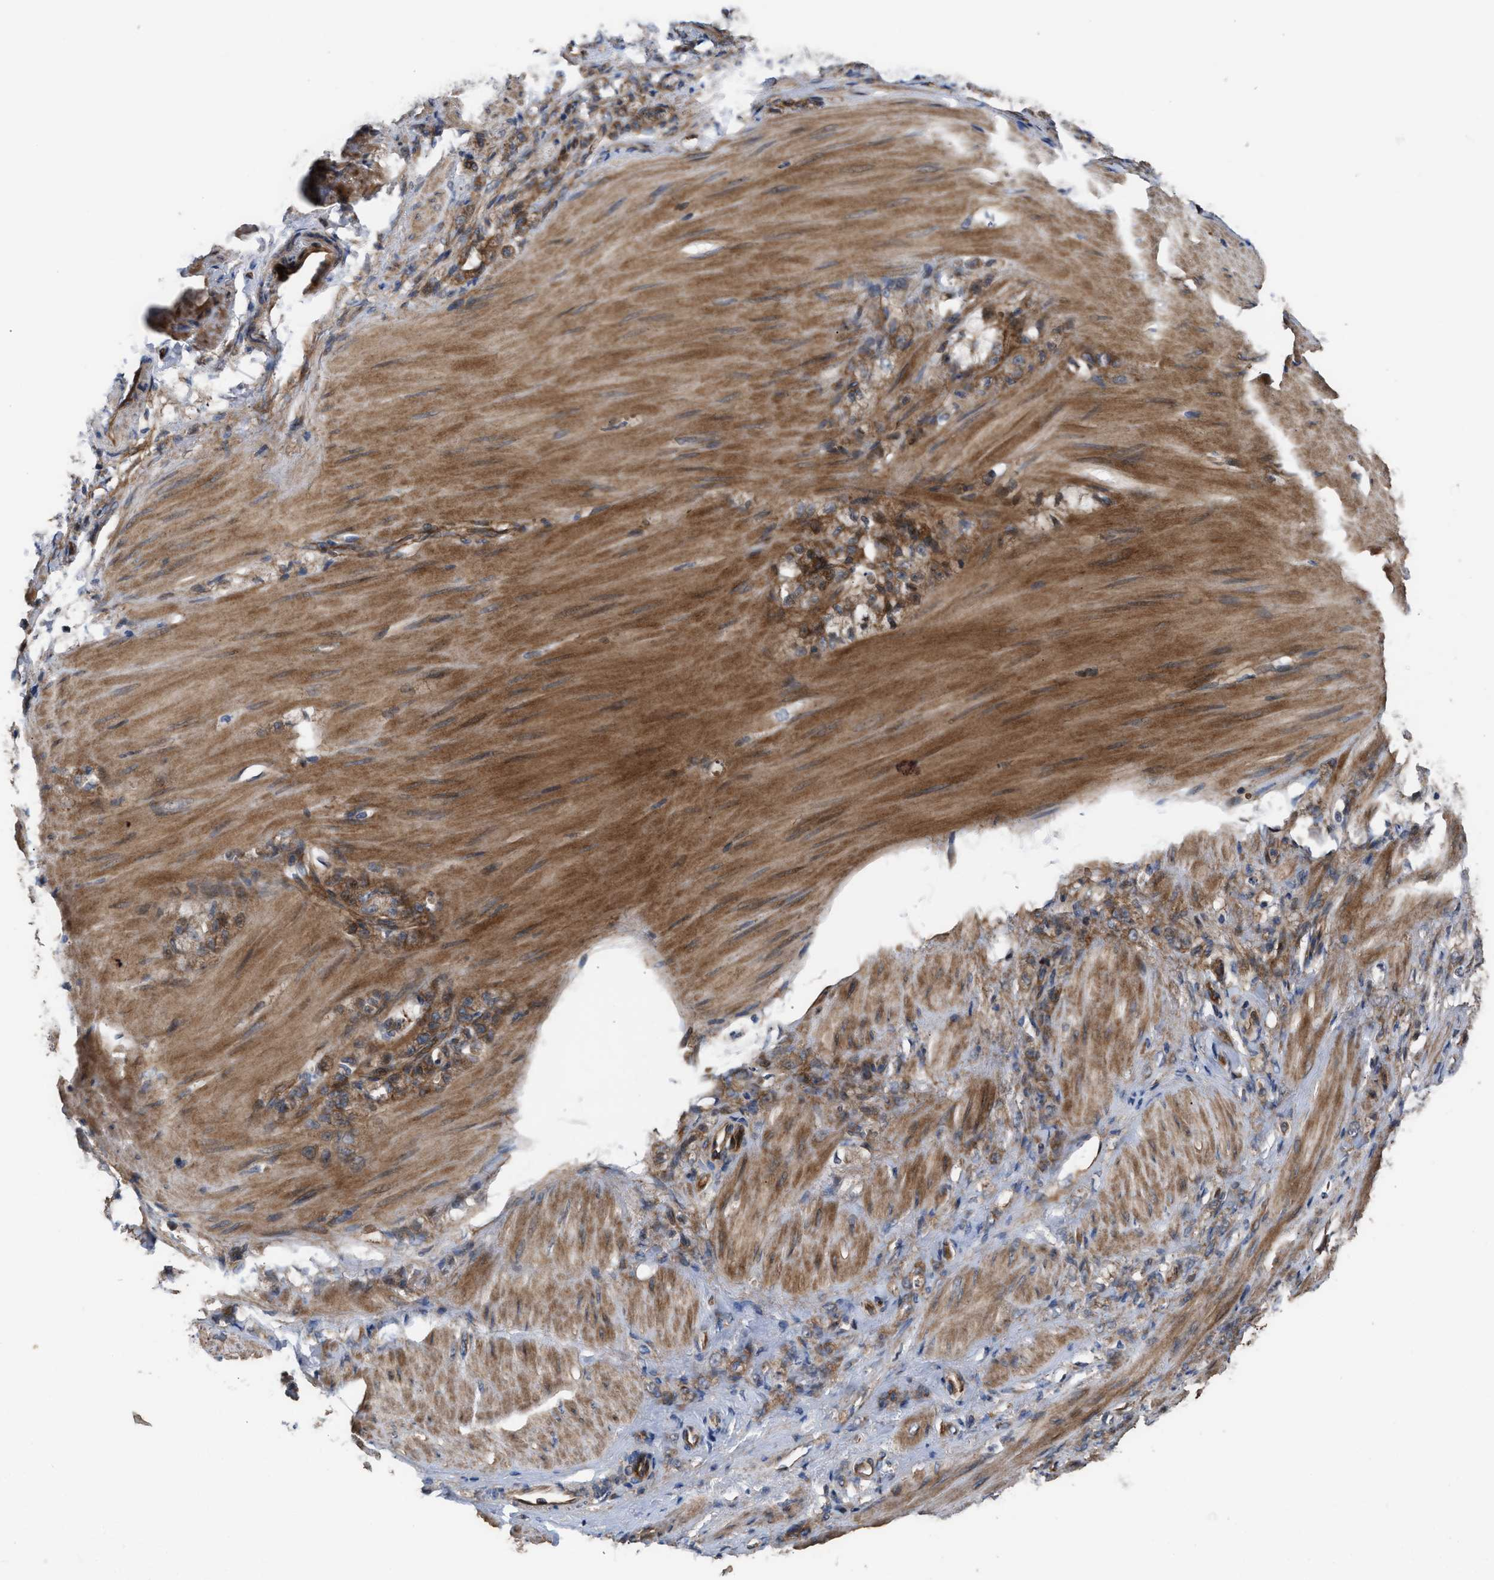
{"staining": {"intensity": "moderate", "quantity": ">75%", "location": "cytoplasmic/membranous"}, "tissue": "stomach cancer", "cell_type": "Tumor cells", "image_type": "cancer", "snomed": [{"axis": "morphology", "description": "Adenocarcinoma, NOS"}, {"axis": "topography", "description": "Stomach"}], "caption": "Protein analysis of stomach cancer tissue demonstrates moderate cytoplasmic/membranous positivity in approximately >75% of tumor cells.", "gene": "STAU1", "patient": {"sex": "male", "age": 82}}